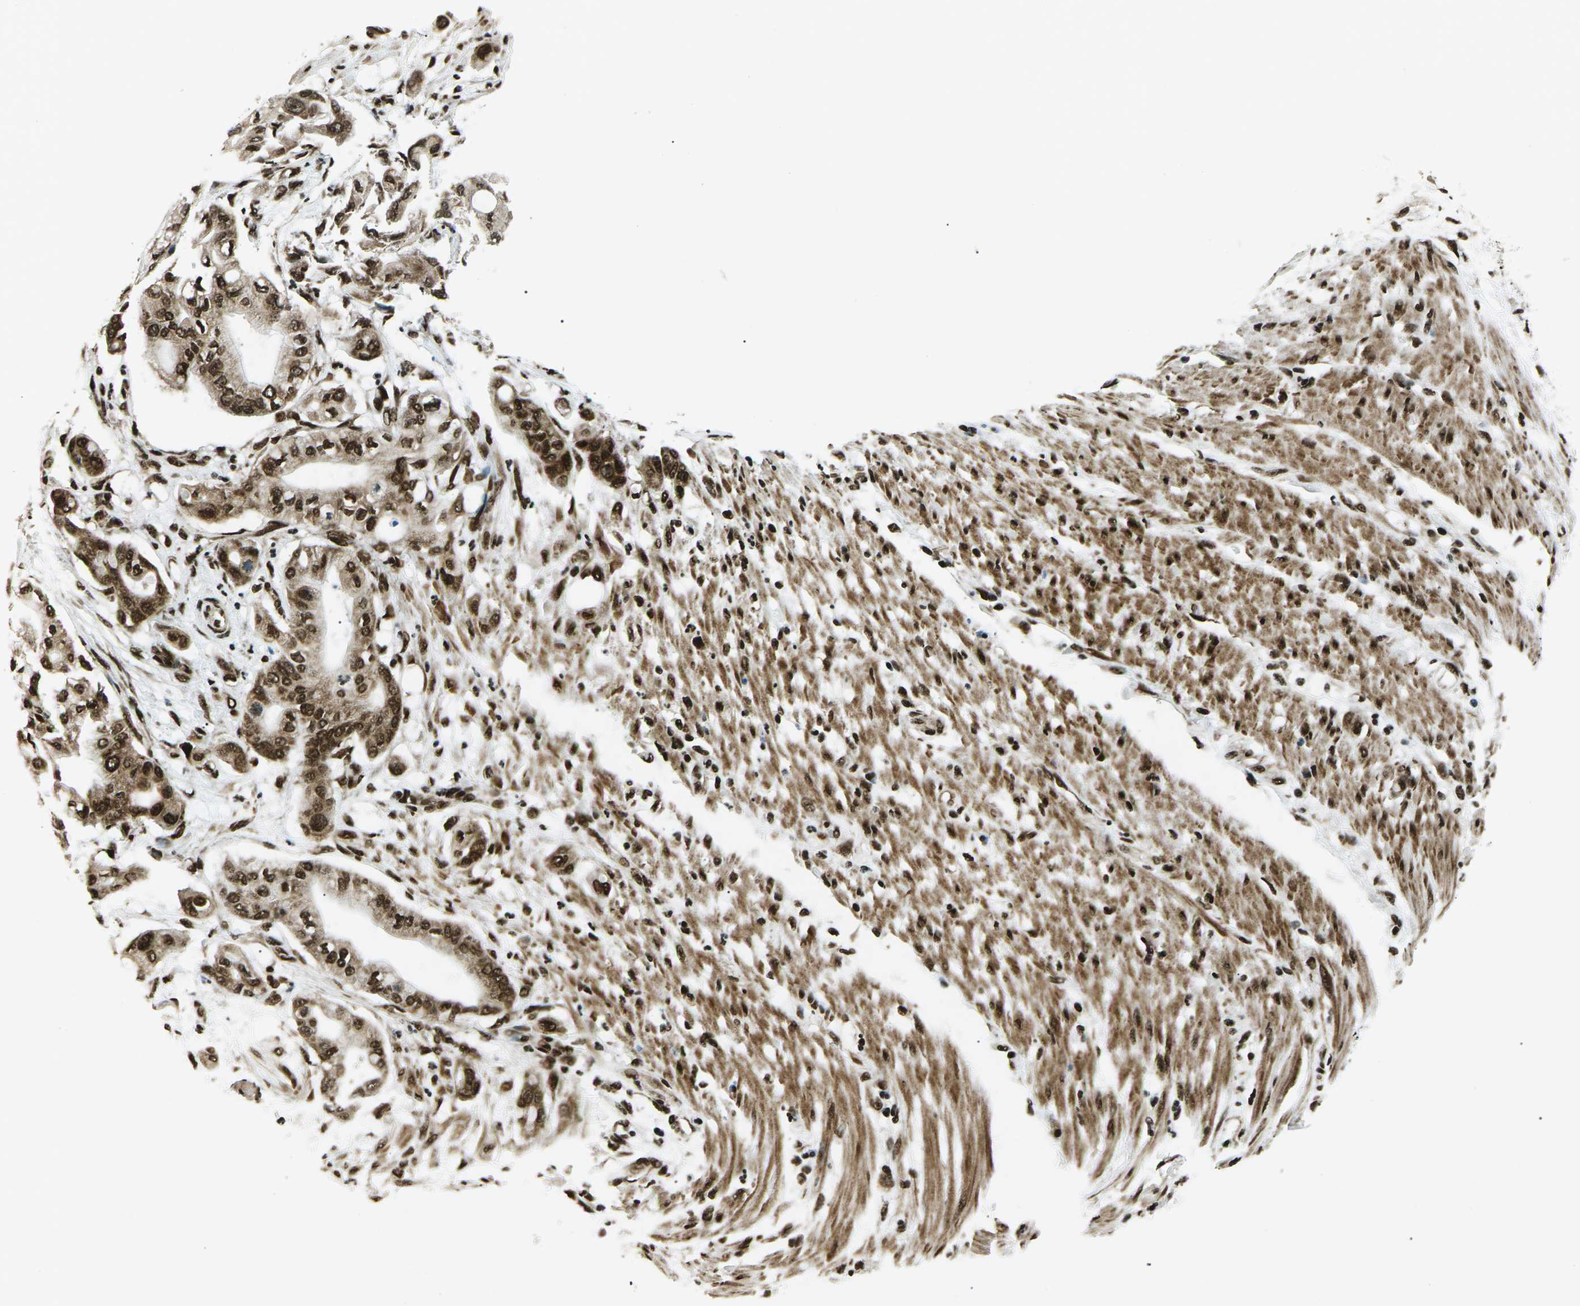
{"staining": {"intensity": "strong", "quantity": ">75%", "location": "cytoplasmic/membranous,nuclear"}, "tissue": "pancreatic cancer", "cell_type": "Tumor cells", "image_type": "cancer", "snomed": [{"axis": "morphology", "description": "Adenocarcinoma, NOS"}, {"axis": "morphology", "description": "Adenocarcinoma, metastatic, NOS"}, {"axis": "topography", "description": "Lymph node"}, {"axis": "topography", "description": "Pancreas"}, {"axis": "topography", "description": "Duodenum"}], "caption": "Immunohistochemical staining of human pancreatic cancer (adenocarcinoma) shows strong cytoplasmic/membranous and nuclear protein expression in about >75% of tumor cells.", "gene": "HNRNPK", "patient": {"sex": "female", "age": 64}}